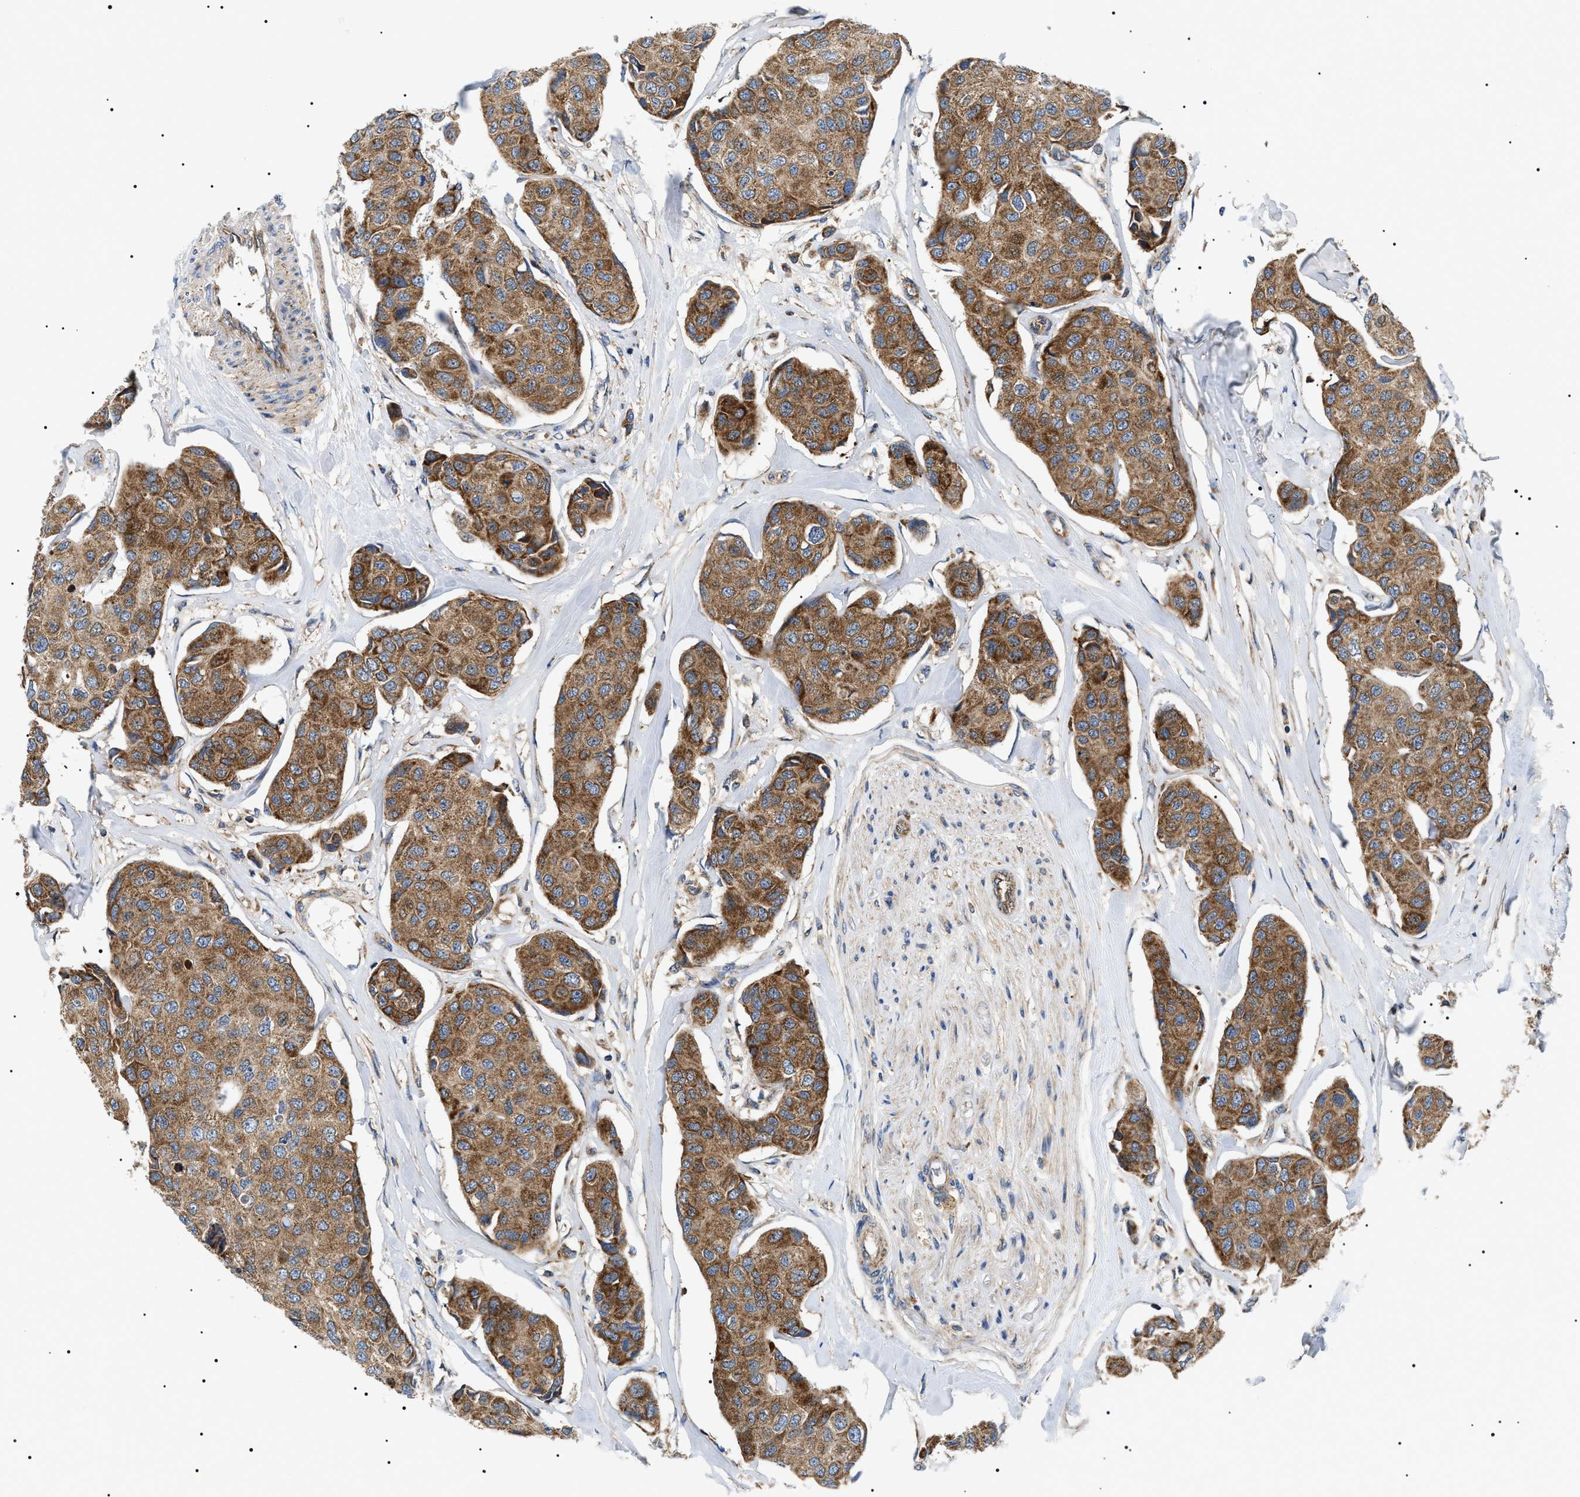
{"staining": {"intensity": "strong", "quantity": ">75%", "location": "cytoplasmic/membranous"}, "tissue": "breast cancer", "cell_type": "Tumor cells", "image_type": "cancer", "snomed": [{"axis": "morphology", "description": "Duct carcinoma"}, {"axis": "topography", "description": "Breast"}], "caption": "Immunohistochemistry (IHC) of breast invasive ductal carcinoma shows high levels of strong cytoplasmic/membranous staining in about >75% of tumor cells.", "gene": "OXSM", "patient": {"sex": "female", "age": 80}}